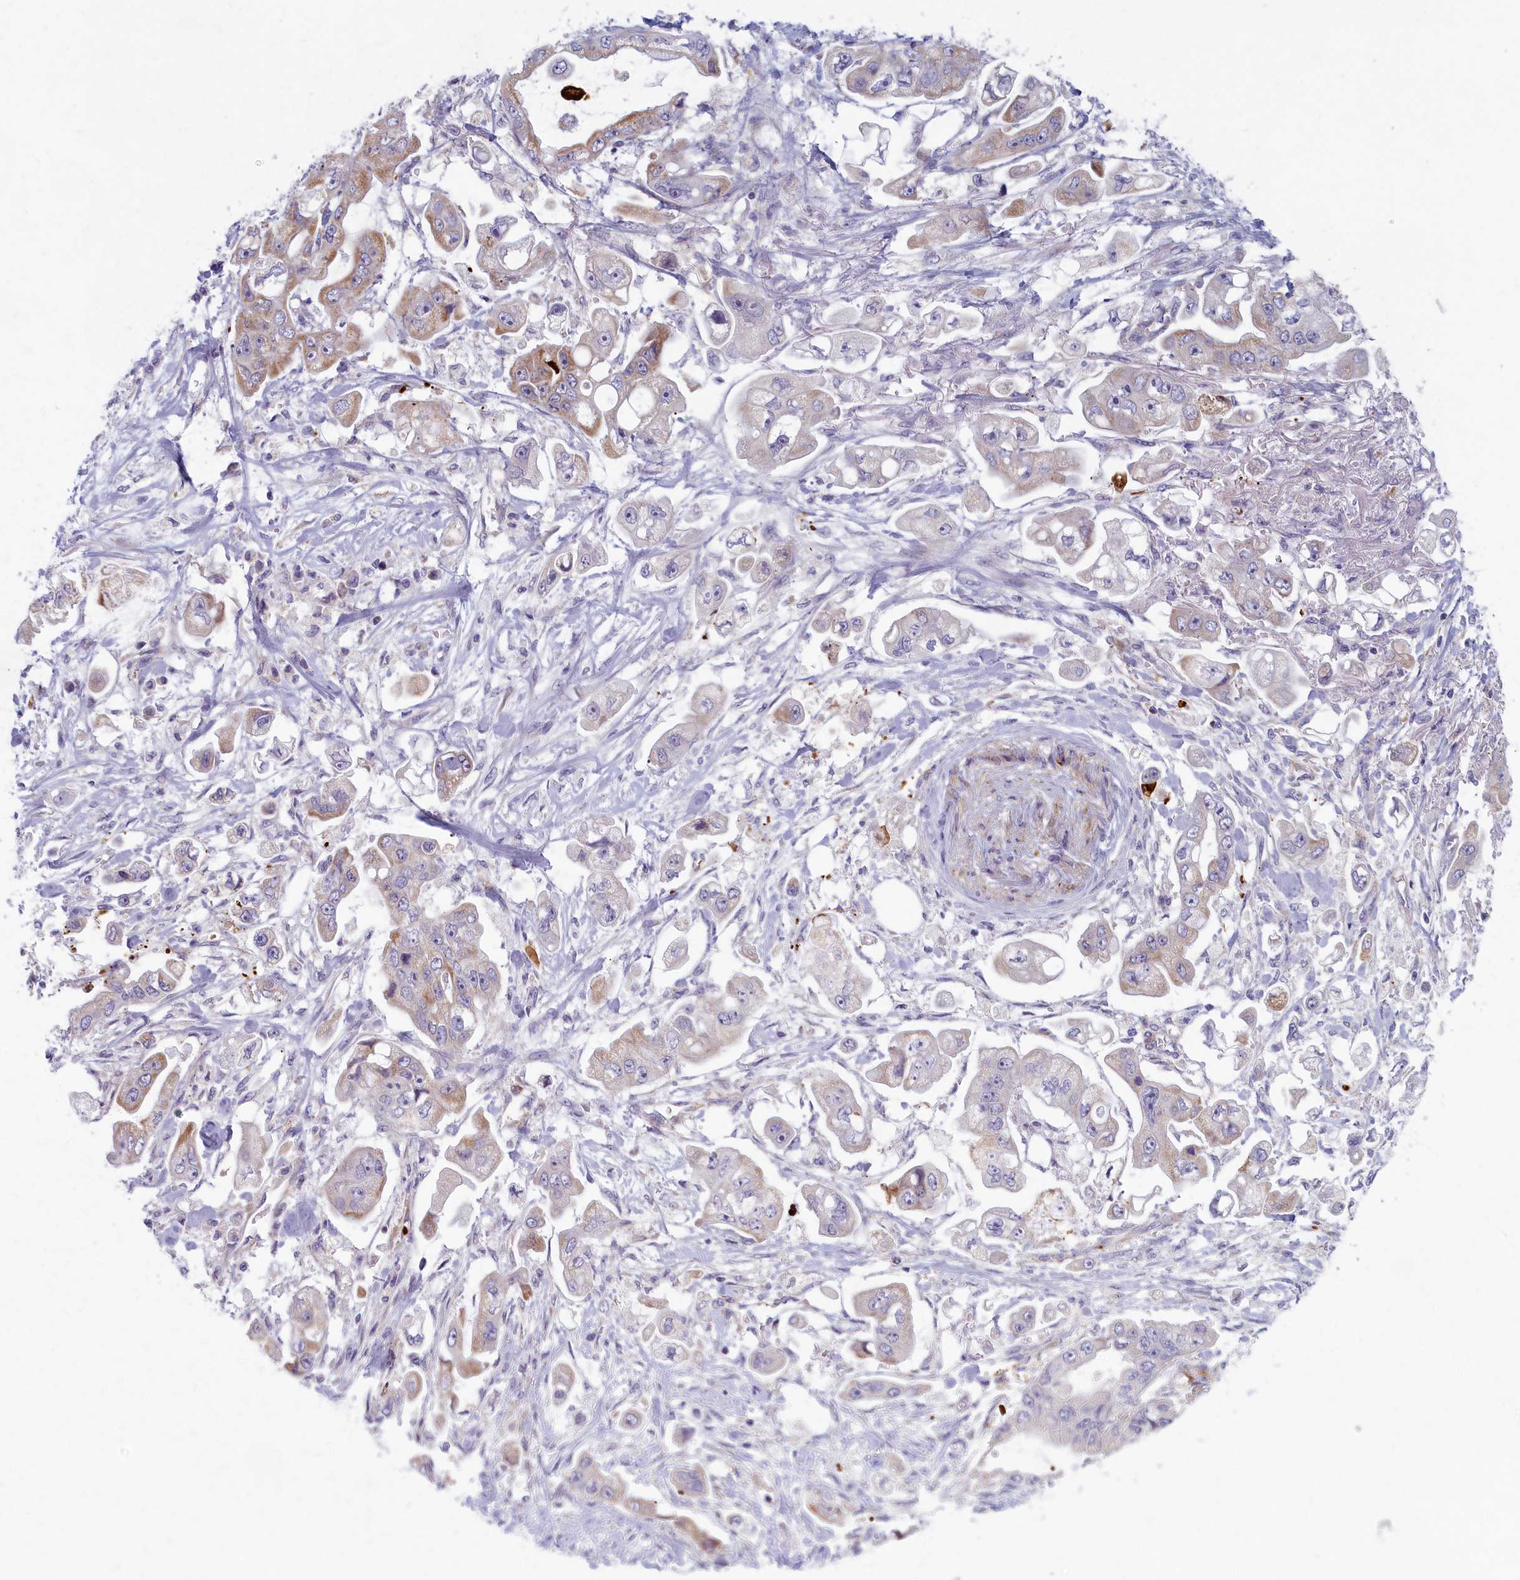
{"staining": {"intensity": "moderate", "quantity": "<25%", "location": "cytoplasmic/membranous"}, "tissue": "stomach cancer", "cell_type": "Tumor cells", "image_type": "cancer", "snomed": [{"axis": "morphology", "description": "Adenocarcinoma, NOS"}, {"axis": "topography", "description": "Stomach"}], "caption": "DAB (3,3'-diaminobenzidine) immunohistochemical staining of stomach adenocarcinoma shows moderate cytoplasmic/membranous protein expression in approximately <25% of tumor cells.", "gene": "MRPS25", "patient": {"sex": "male", "age": 62}}